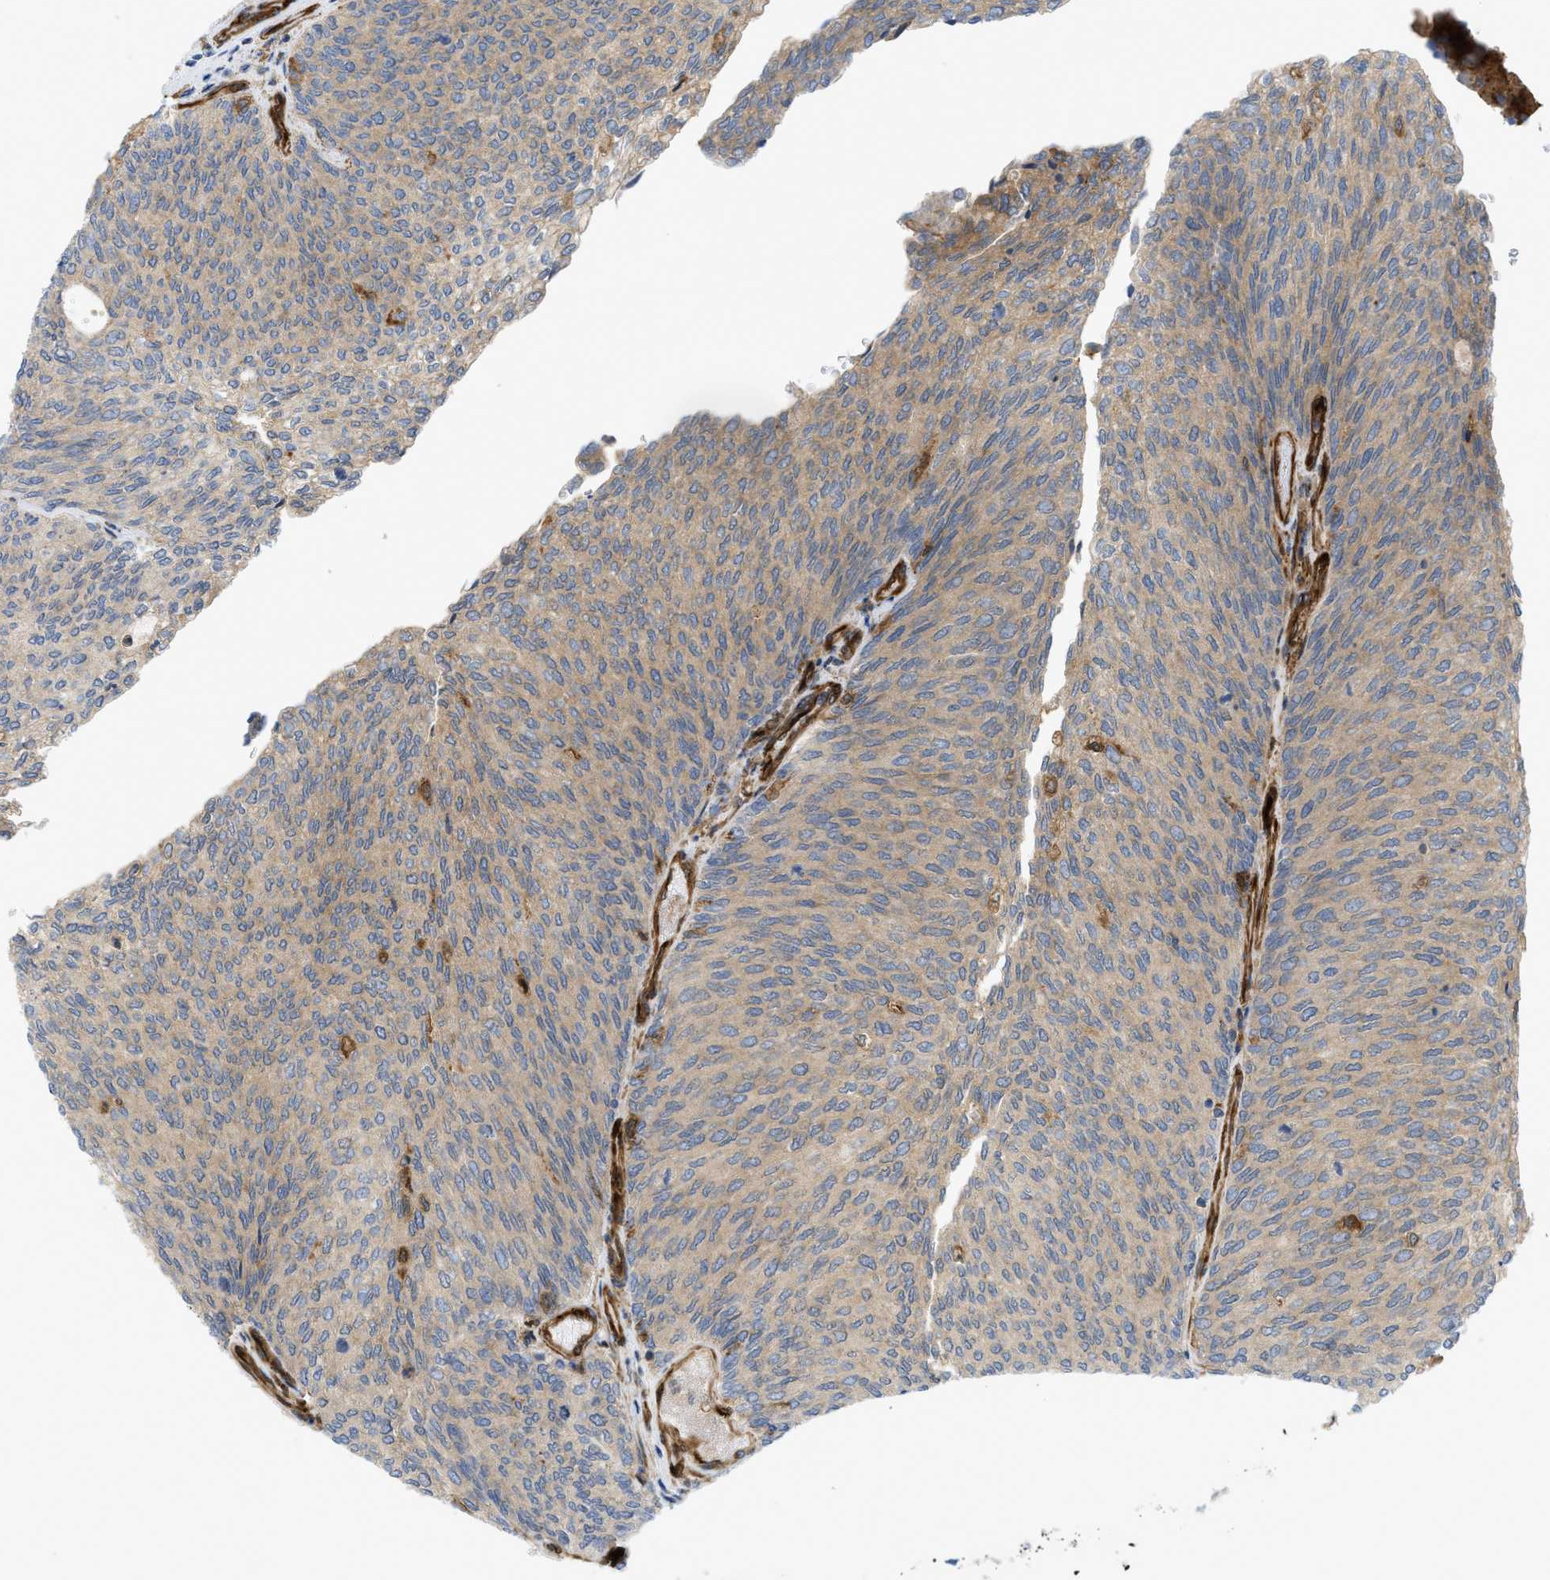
{"staining": {"intensity": "weak", "quantity": "25%-75%", "location": "cytoplasmic/membranous"}, "tissue": "urothelial cancer", "cell_type": "Tumor cells", "image_type": "cancer", "snomed": [{"axis": "morphology", "description": "Urothelial carcinoma, Low grade"}, {"axis": "topography", "description": "Urinary bladder"}], "caption": "About 25%-75% of tumor cells in urothelial cancer exhibit weak cytoplasmic/membranous protein expression as visualized by brown immunohistochemical staining.", "gene": "PICALM", "patient": {"sex": "female", "age": 79}}